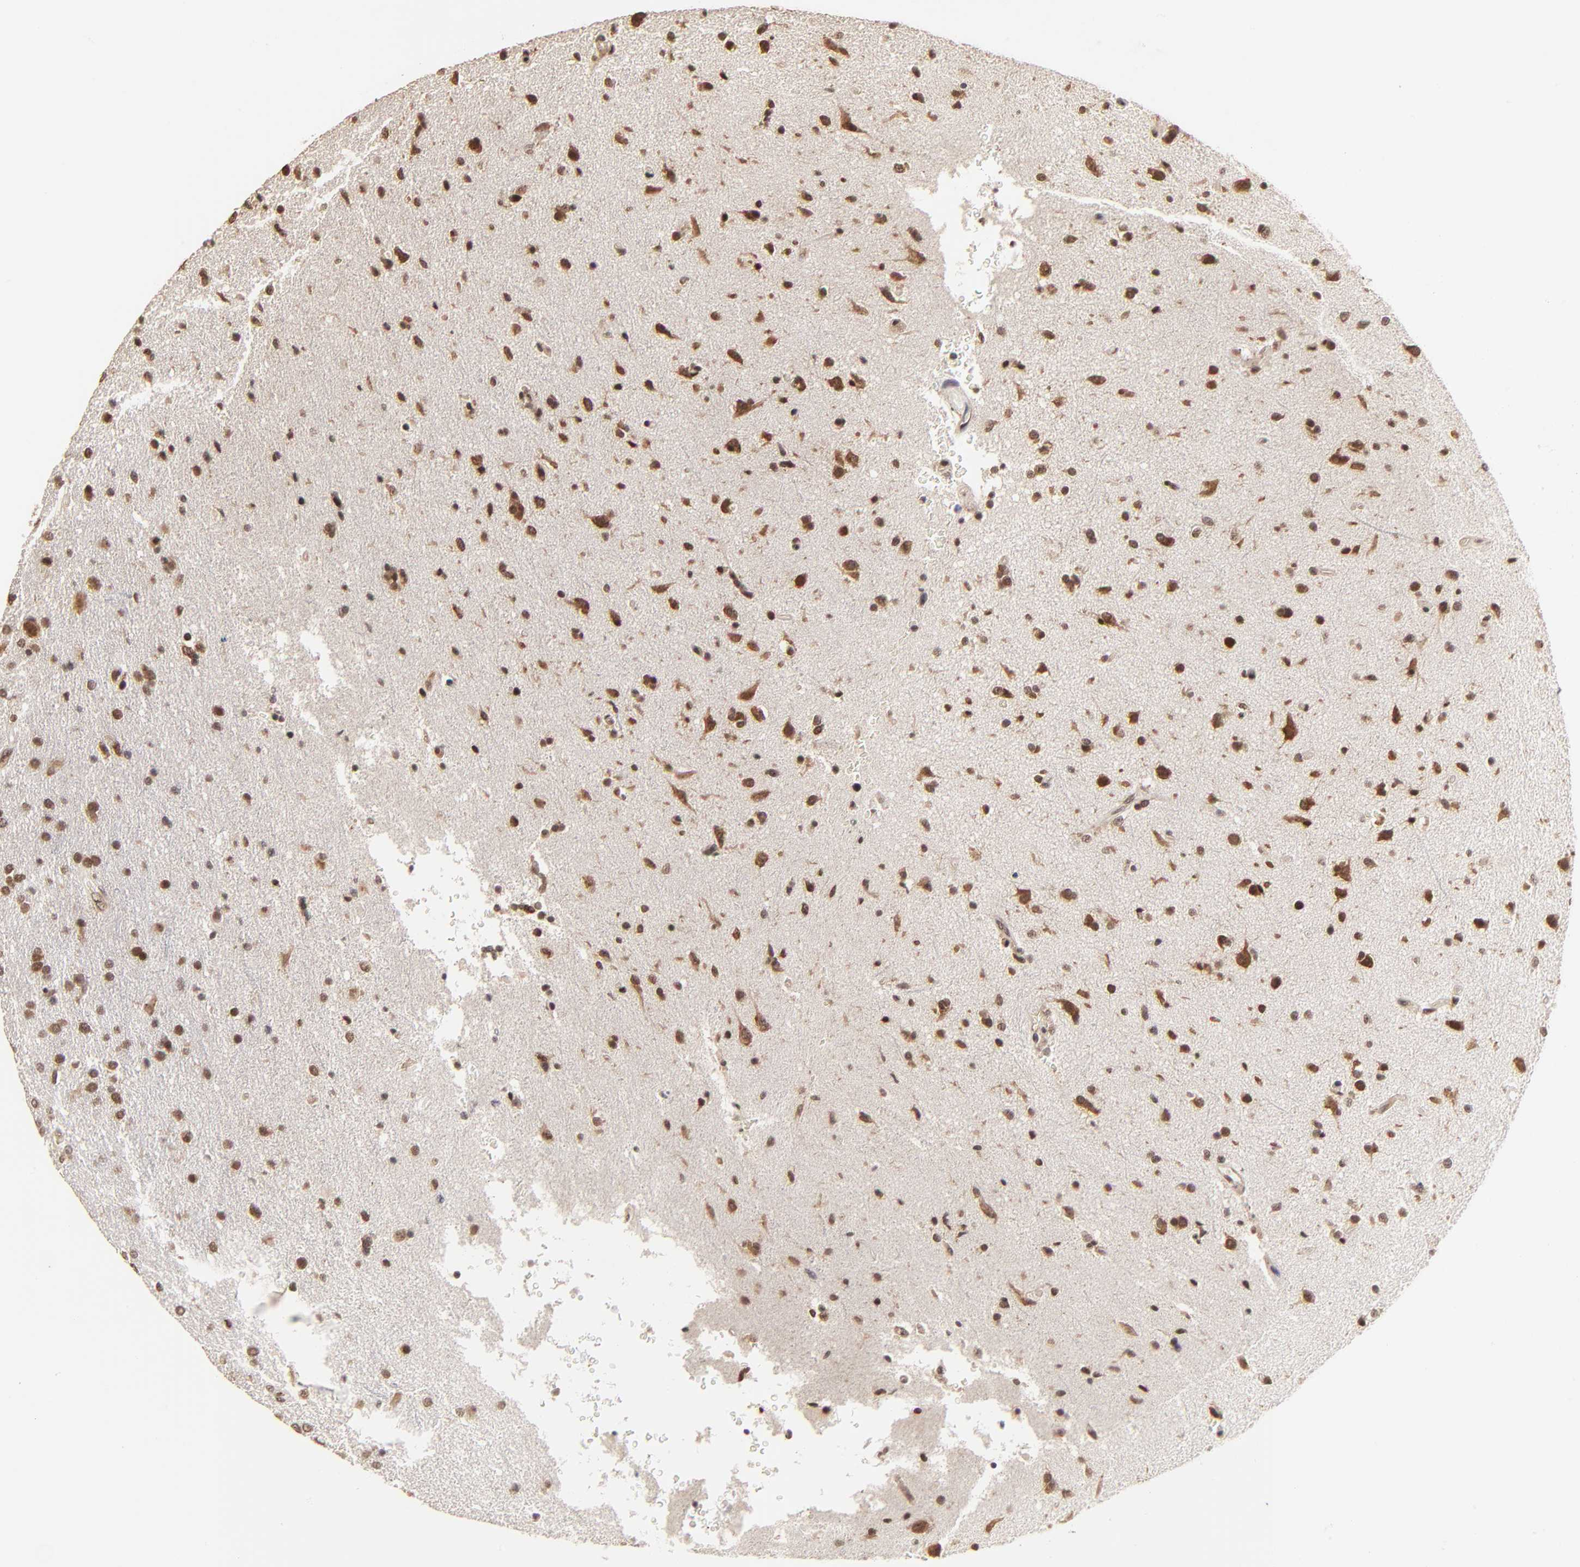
{"staining": {"intensity": "moderate", "quantity": ">75%", "location": "nuclear"}, "tissue": "glioma", "cell_type": "Tumor cells", "image_type": "cancer", "snomed": [{"axis": "morphology", "description": "Glioma, malignant, High grade"}, {"axis": "topography", "description": "Brain"}], "caption": "Human glioma stained for a protein (brown) exhibits moderate nuclear positive staining in about >75% of tumor cells.", "gene": "BRPF1", "patient": {"sex": "male", "age": 33}}